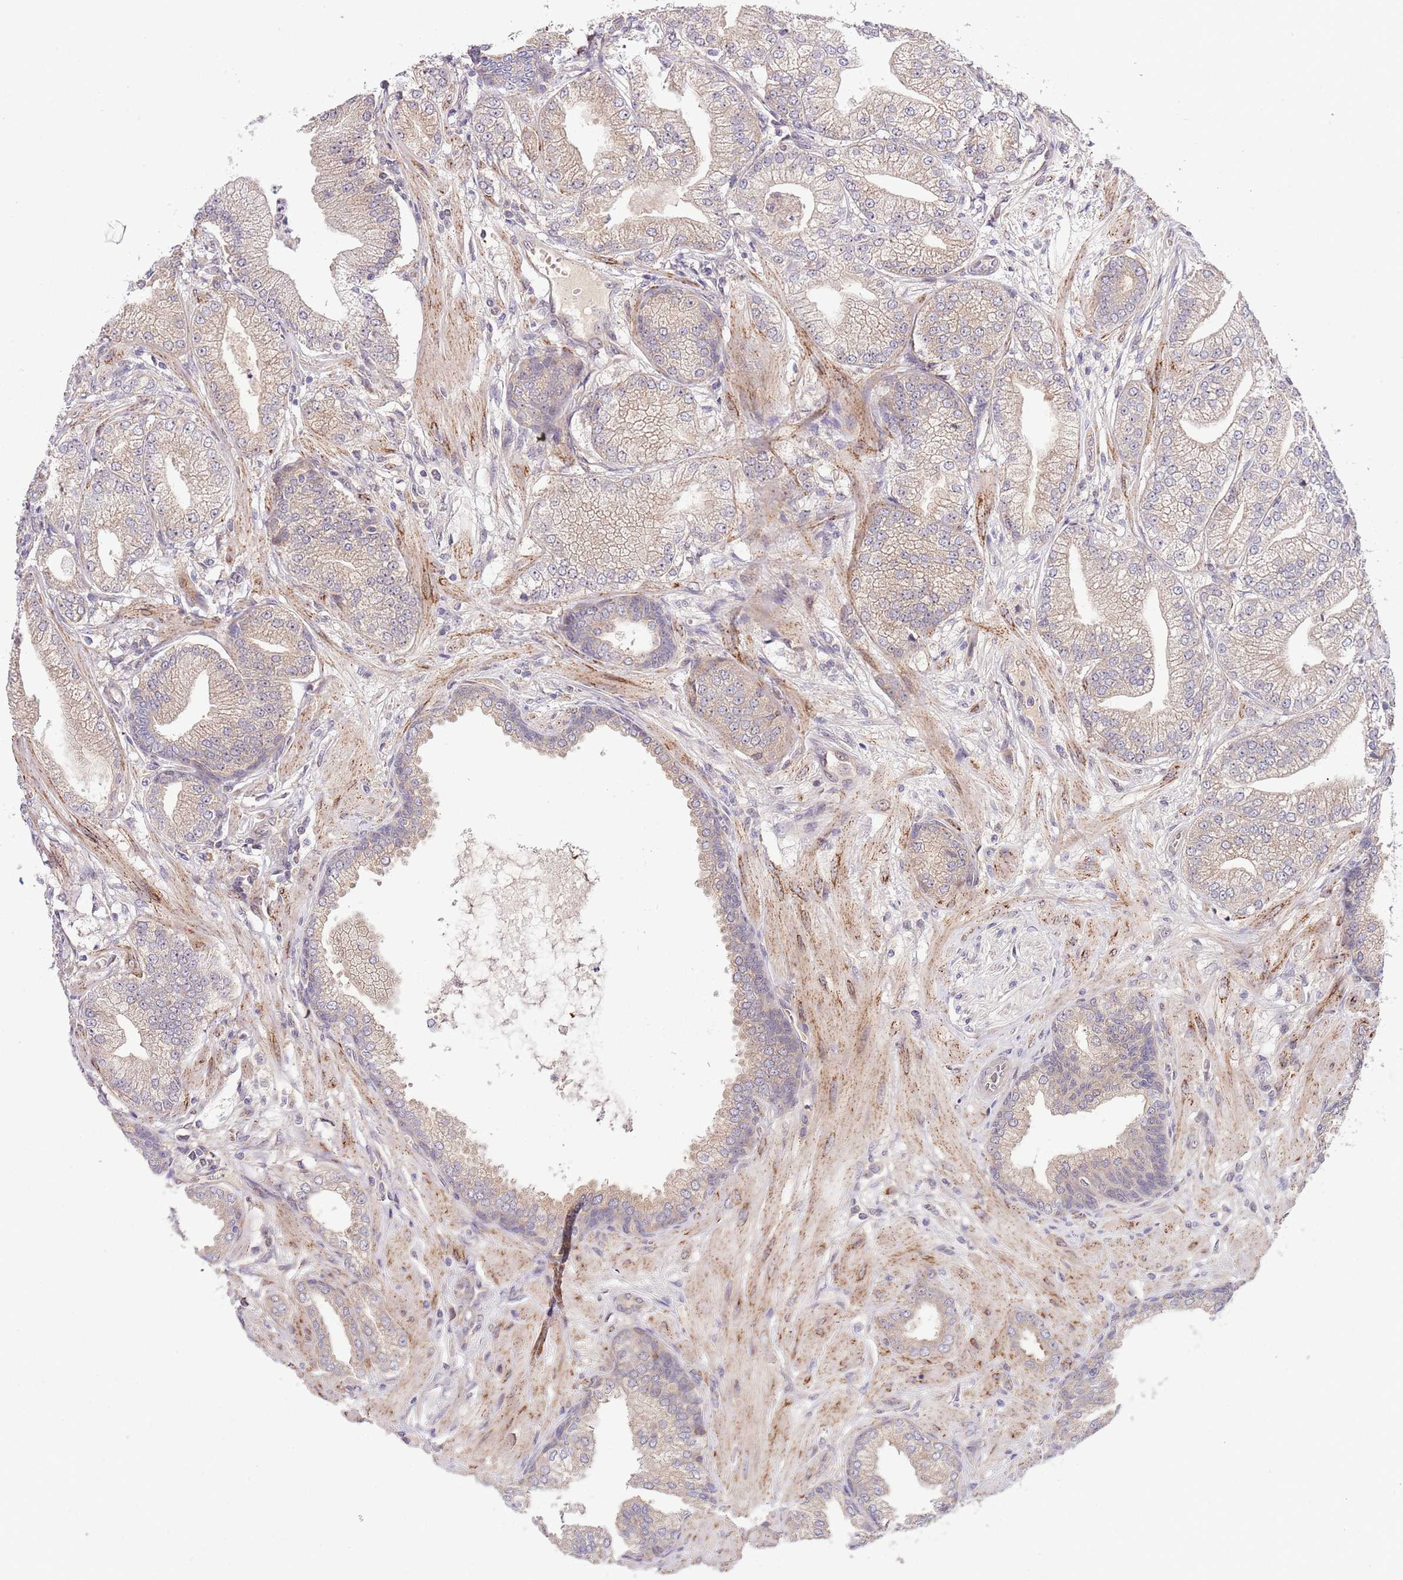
{"staining": {"intensity": "weak", "quantity": ">75%", "location": "cytoplasmic/membranous"}, "tissue": "prostate cancer", "cell_type": "Tumor cells", "image_type": "cancer", "snomed": [{"axis": "morphology", "description": "Adenocarcinoma, Low grade"}, {"axis": "topography", "description": "Prostate"}], "caption": "Protein staining by immunohistochemistry reveals weak cytoplasmic/membranous staining in about >75% of tumor cells in prostate low-grade adenocarcinoma.", "gene": "CHD1", "patient": {"sex": "male", "age": 55}}